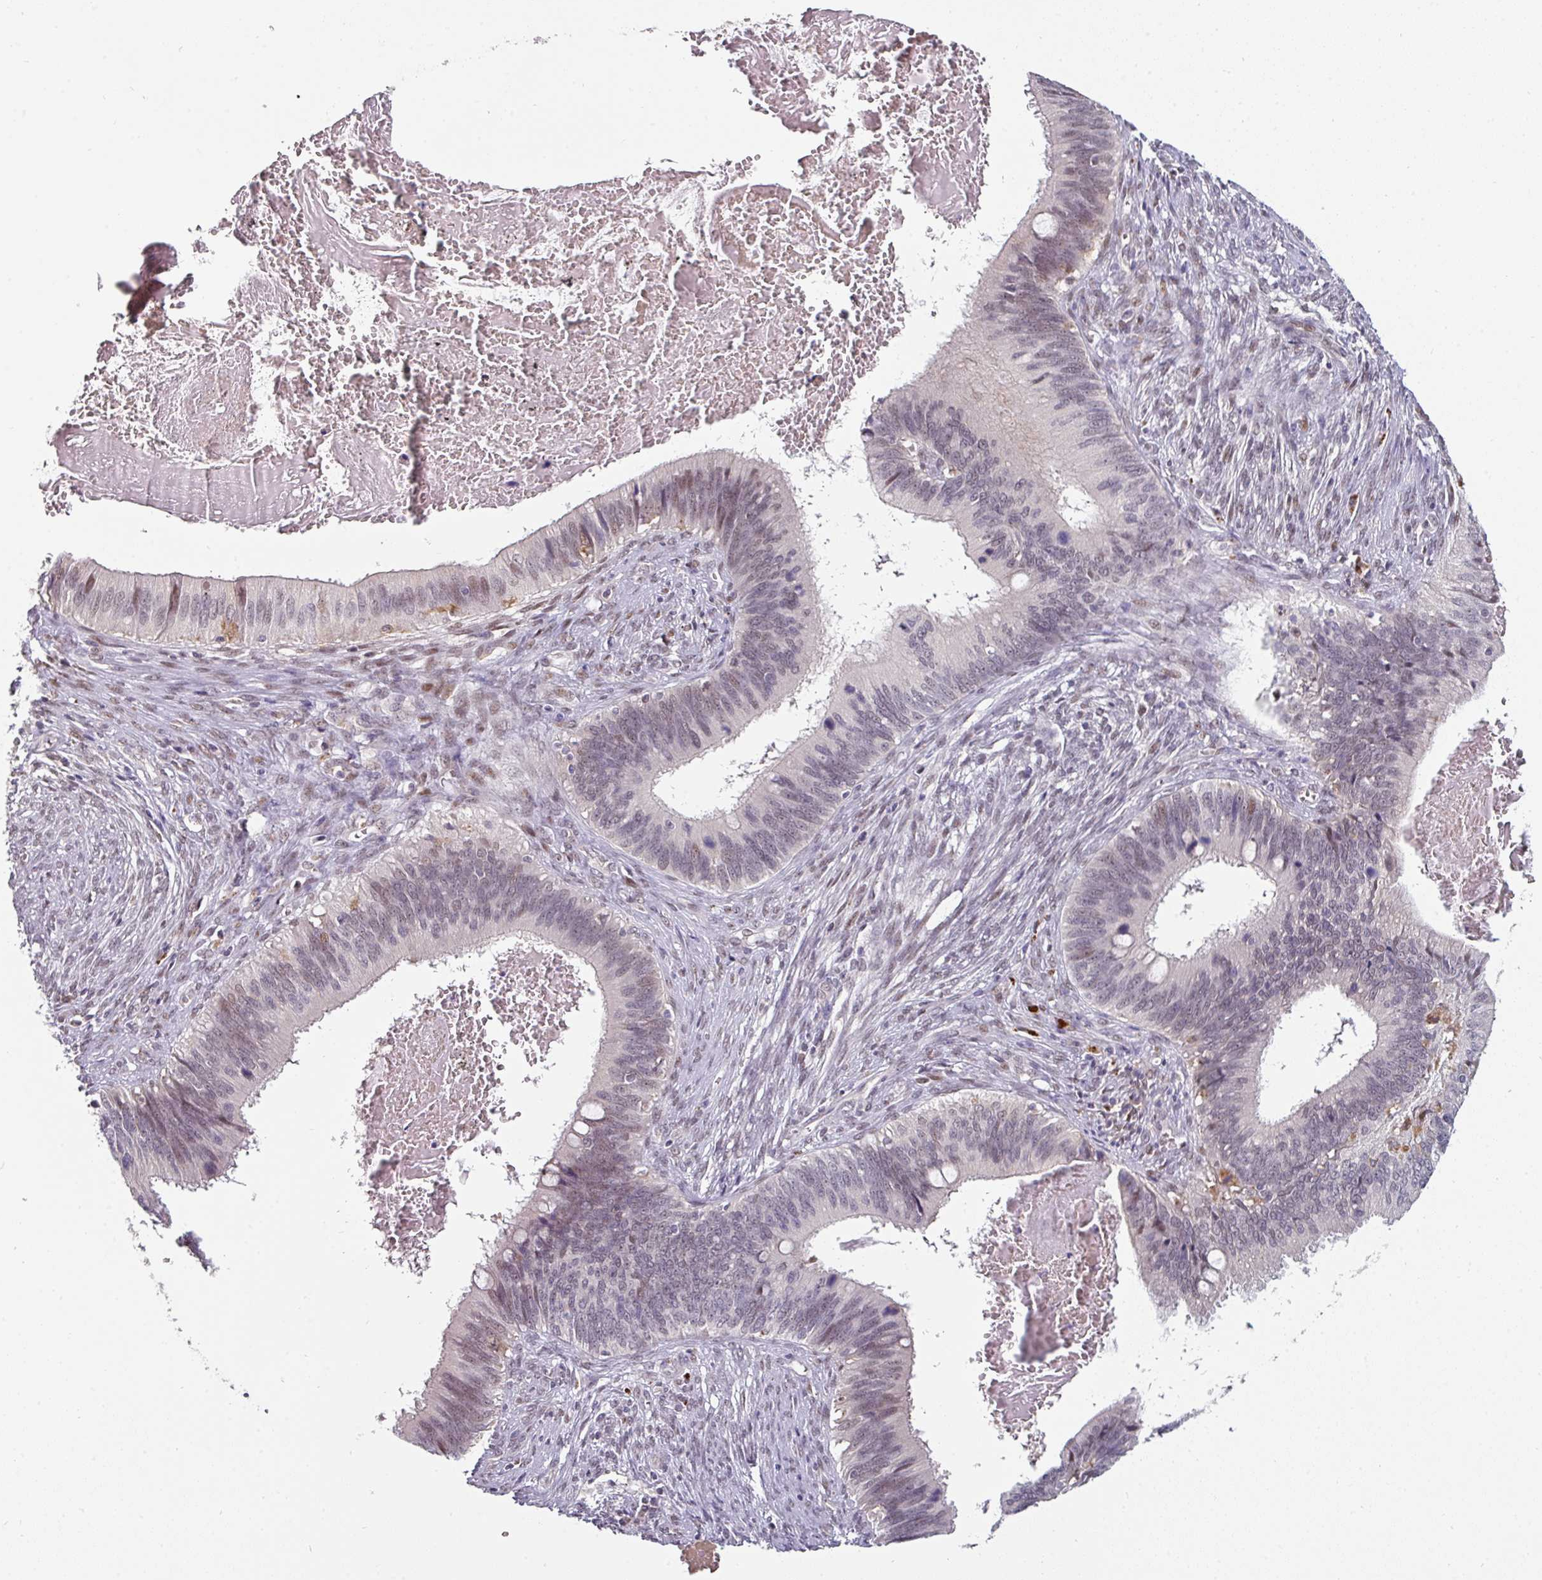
{"staining": {"intensity": "weak", "quantity": "<25%", "location": "nuclear"}, "tissue": "cervical cancer", "cell_type": "Tumor cells", "image_type": "cancer", "snomed": [{"axis": "morphology", "description": "Adenocarcinoma, NOS"}, {"axis": "topography", "description": "Cervix"}], "caption": "There is no significant staining in tumor cells of cervical adenocarcinoma.", "gene": "SWSAP1", "patient": {"sex": "female", "age": 42}}